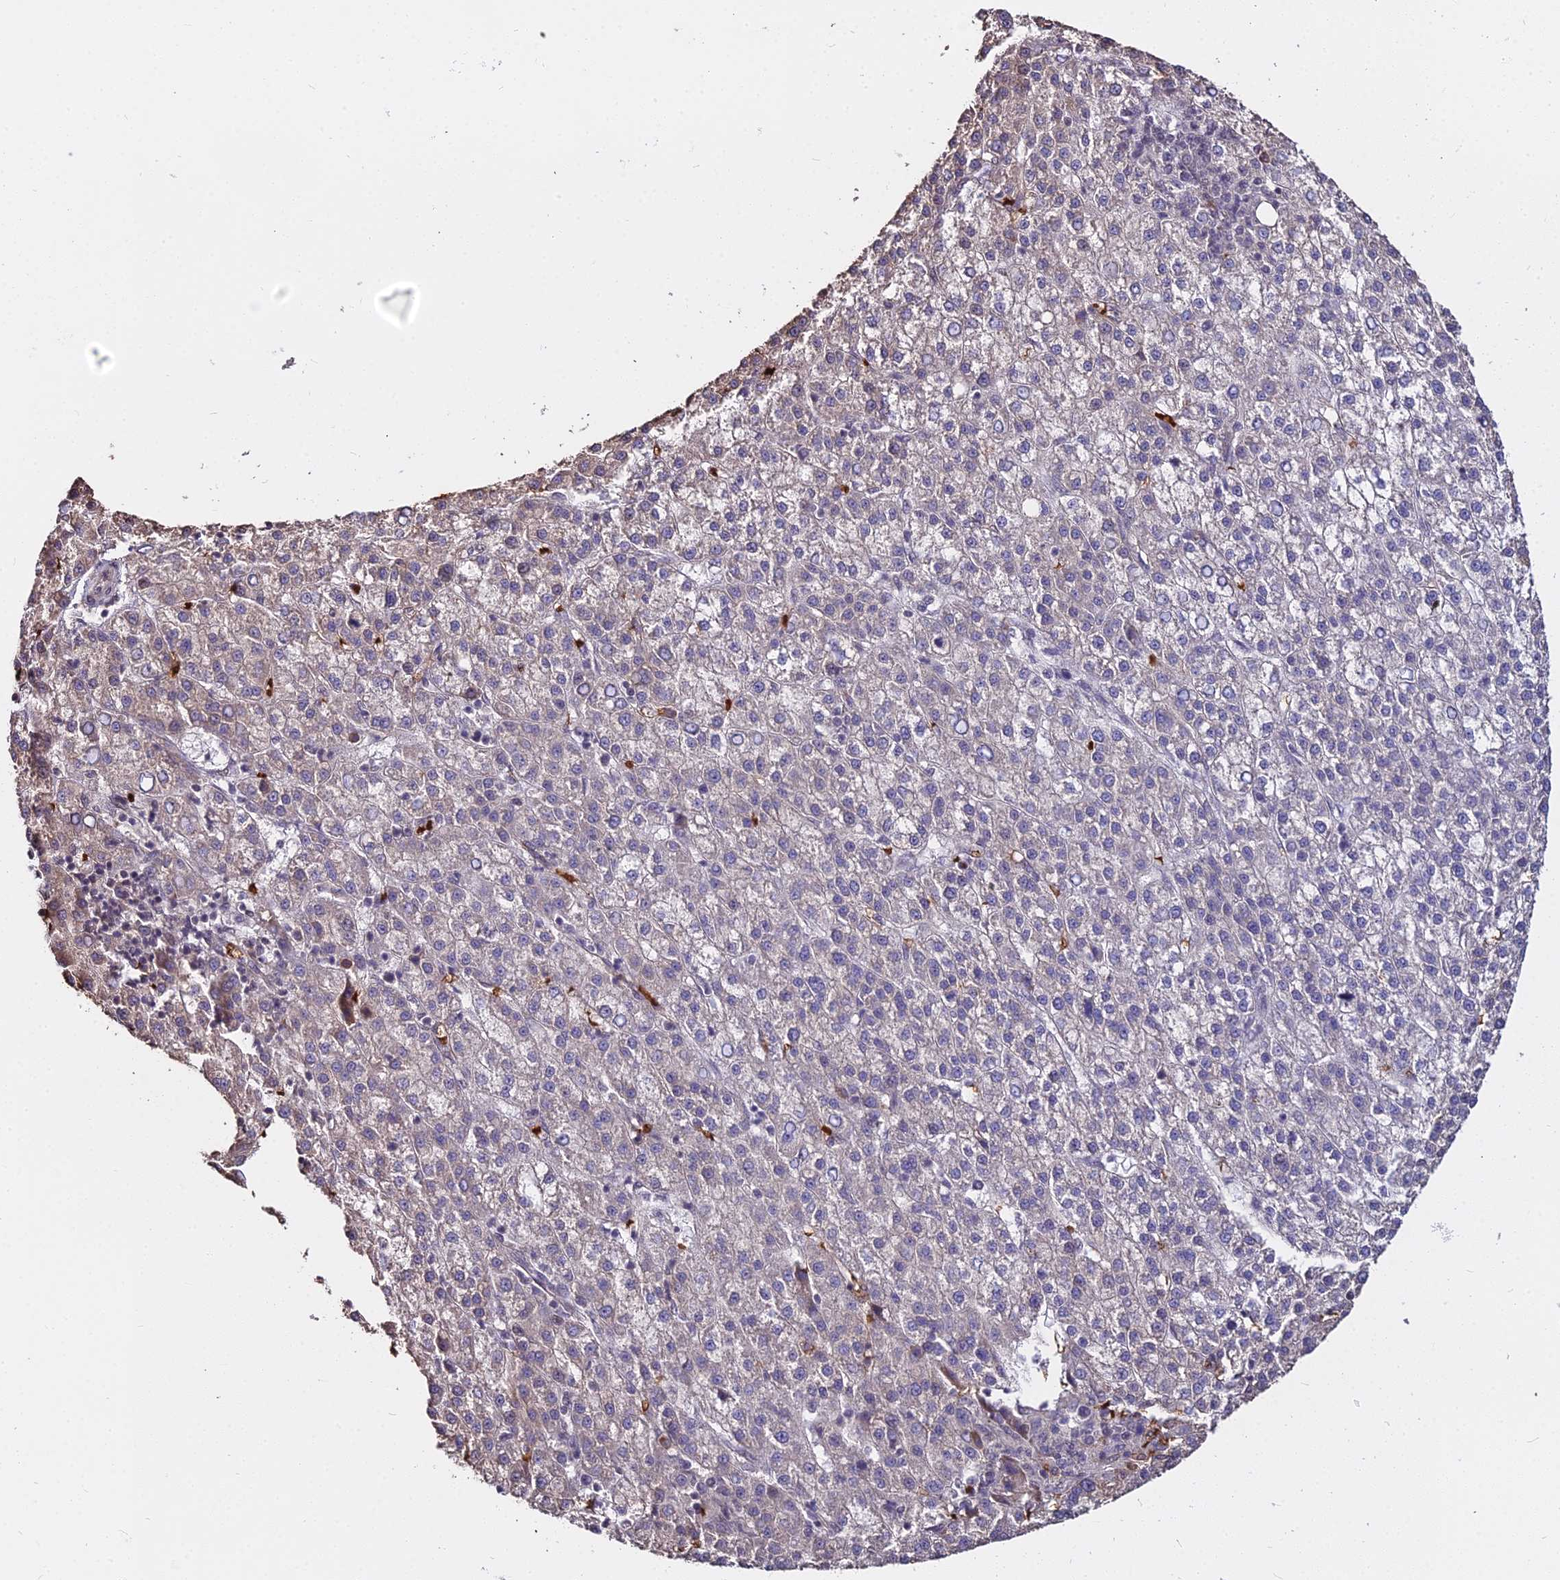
{"staining": {"intensity": "weak", "quantity": "25%-75%", "location": "cytoplasmic/membranous"}, "tissue": "liver cancer", "cell_type": "Tumor cells", "image_type": "cancer", "snomed": [{"axis": "morphology", "description": "Carcinoma, Hepatocellular, NOS"}, {"axis": "topography", "description": "Liver"}], "caption": "There is low levels of weak cytoplasmic/membranous positivity in tumor cells of liver hepatocellular carcinoma, as demonstrated by immunohistochemical staining (brown color).", "gene": "ZDBF2", "patient": {"sex": "female", "age": 58}}